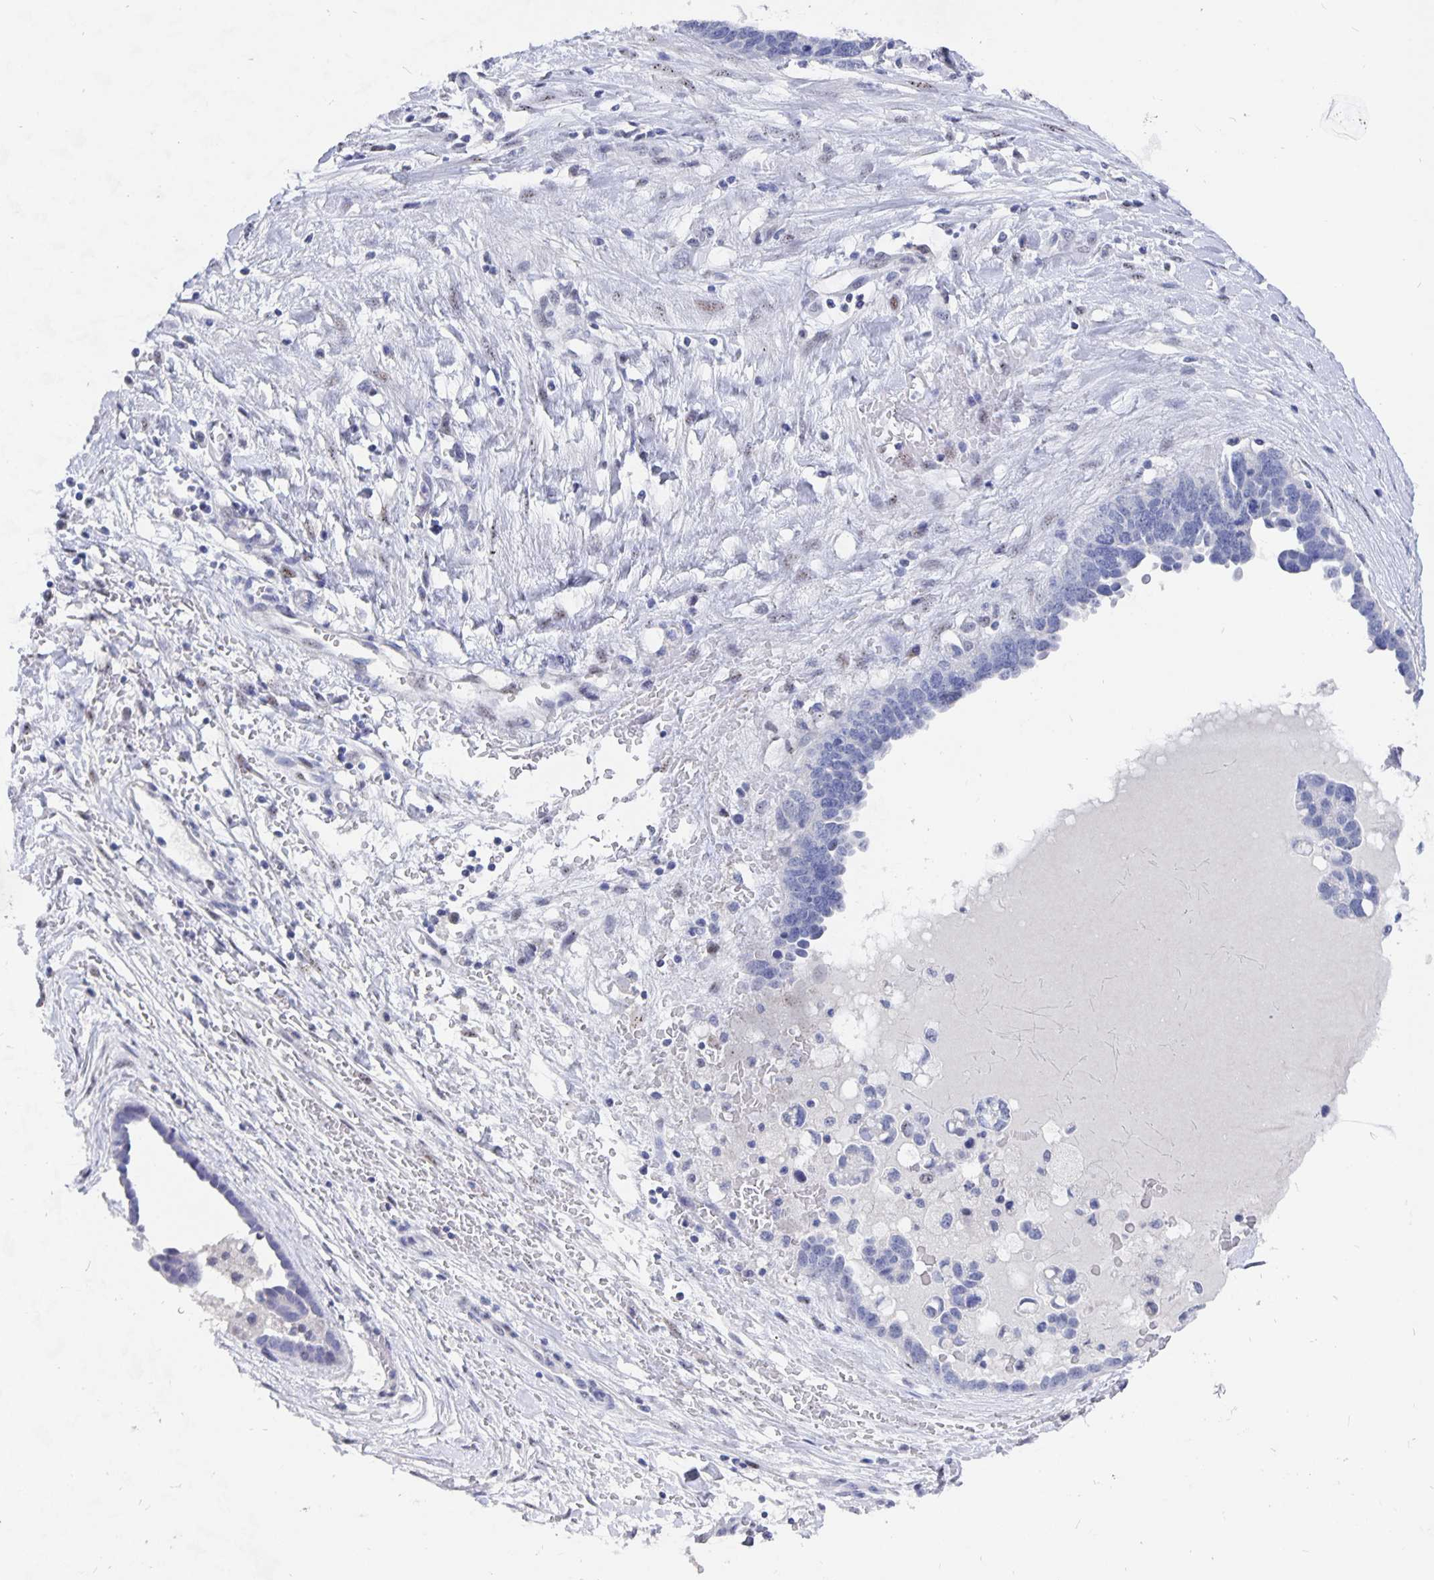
{"staining": {"intensity": "negative", "quantity": "none", "location": "none"}, "tissue": "ovarian cancer", "cell_type": "Tumor cells", "image_type": "cancer", "snomed": [{"axis": "morphology", "description": "Cystadenocarcinoma, serous, NOS"}, {"axis": "topography", "description": "Ovary"}], "caption": "Tumor cells show no significant positivity in ovarian serous cystadenocarcinoma. The staining is performed using DAB (3,3'-diaminobenzidine) brown chromogen with nuclei counter-stained in using hematoxylin.", "gene": "SMOC1", "patient": {"sex": "female", "age": 54}}